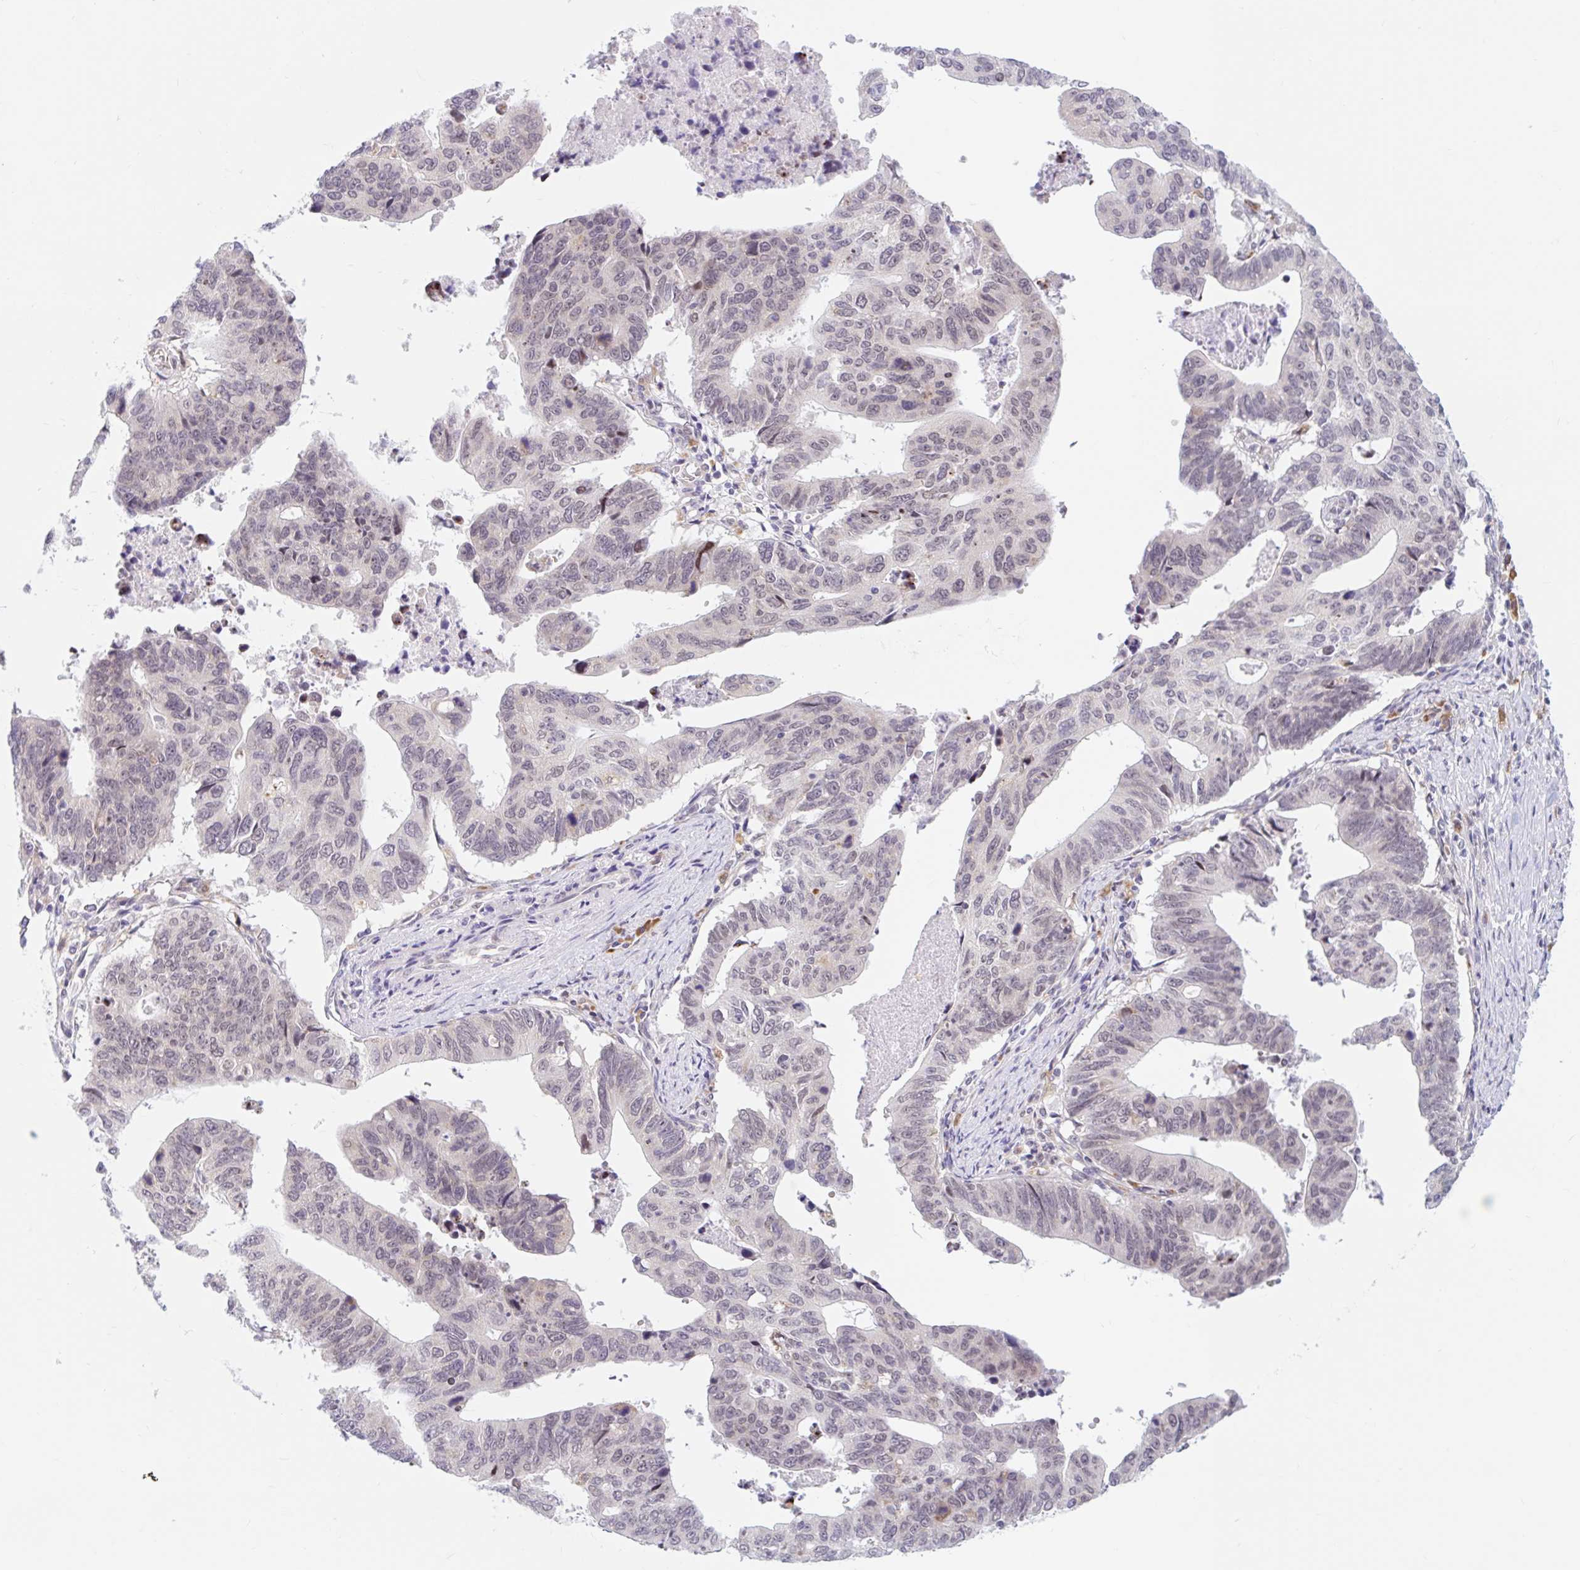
{"staining": {"intensity": "weak", "quantity": "<25%", "location": "nuclear"}, "tissue": "stomach cancer", "cell_type": "Tumor cells", "image_type": "cancer", "snomed": [{"axis": "morphology", "description": "Adenocarcinoma, NOS"}, {"axis": "topography", "description": "Stomach"}], "caption": "Photomicrograph shows no significant protein expression in tumor cells of stomach cancer. (DAB (3,3'-diaminobenzidine) immunohistochemistry (IHC) with hematoxylin counter stain).", "gene": "SRSF10", "patient": {"sex": "male", "age": 59}}